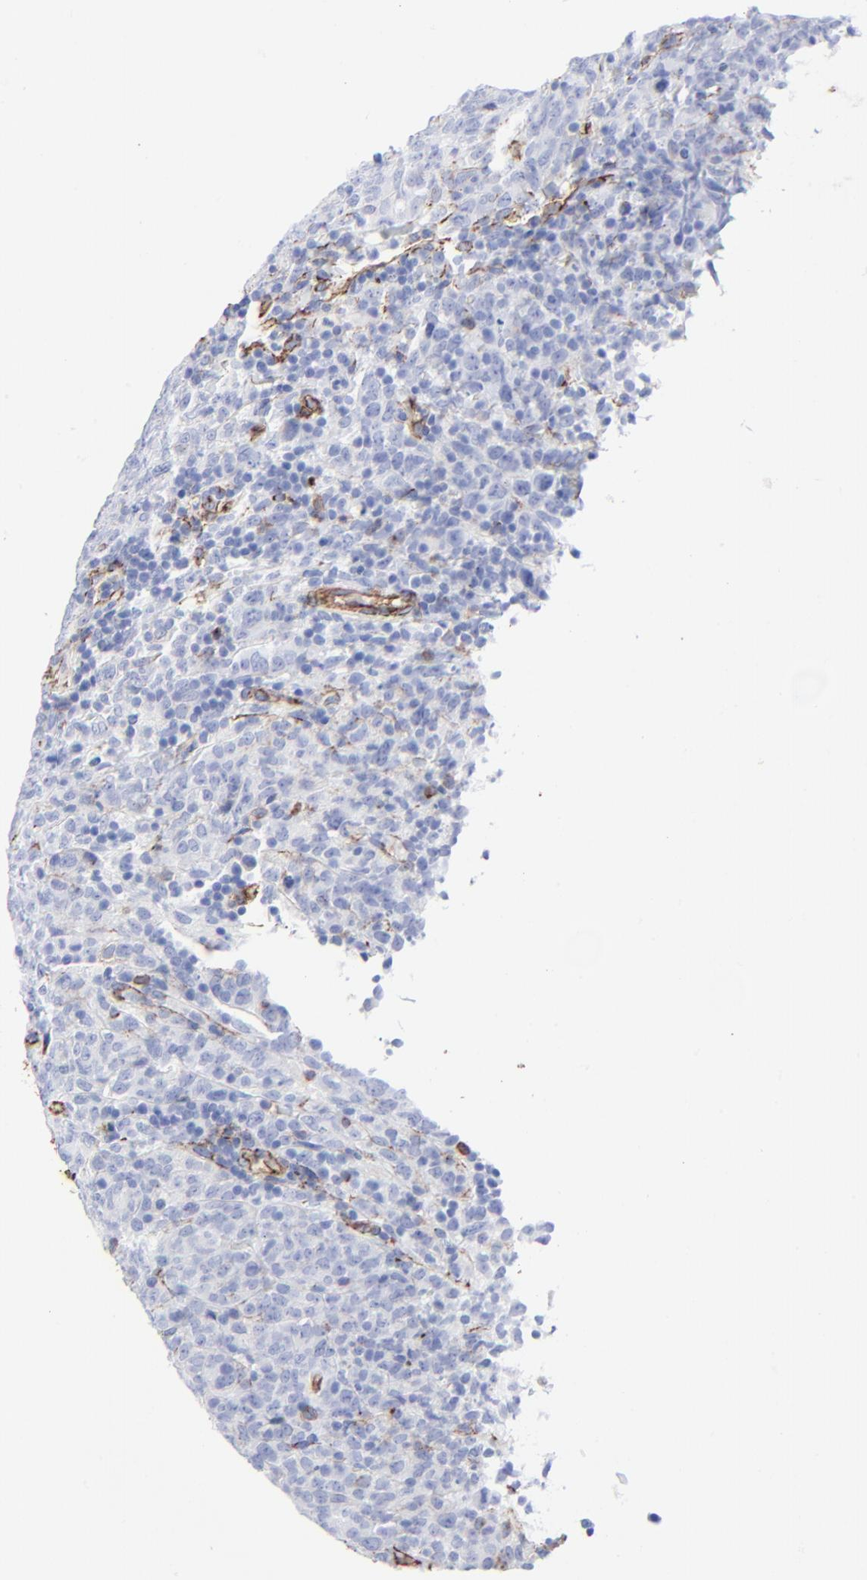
{"staining": {"intensity": "negative", "quantity": "none", "location": "none"}, "tissue": "lymphoma", "cell_type": "Tumor cells", "image_type": "cancer", "snomed": [{"axis": "morphology", "description": "Malignant lymphoma, non-Hodgkin's type, High grade"}, {"axis": "topography", "description": "Tonsil"}], "caption": "Immunohistochemical staining of human lymphoma demonstrates no significant expression in tumor cells.", "gene": "CAV1", "patient": {"sex": "female", "age": 36}}